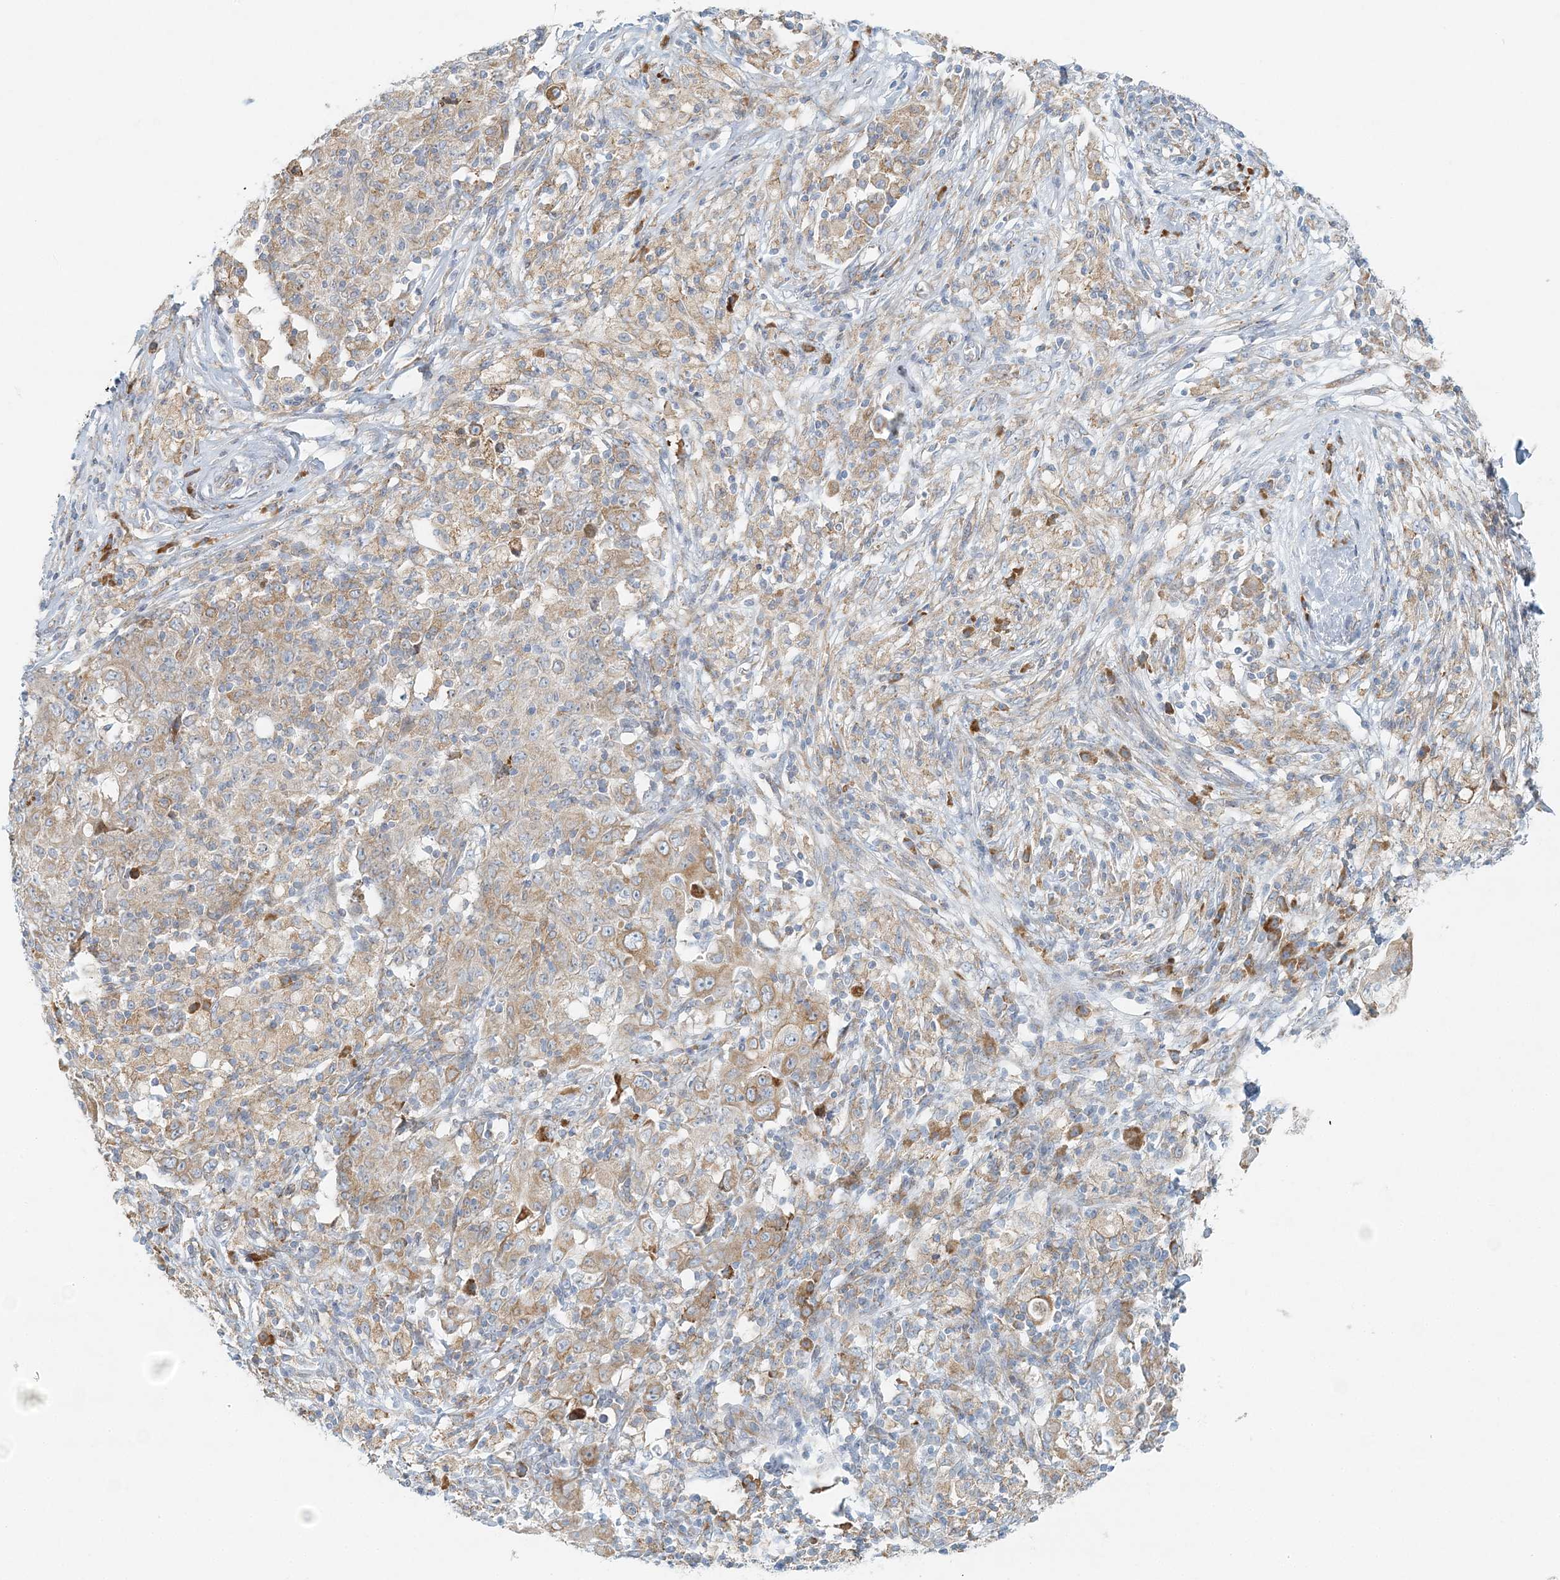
{"staining": {"intensity": "moderate", "quantity": ">75%", "location": "cytoplasmic/membranous"}, "tissue": "ovarian cancer", "cell_type": "Tumor cells", "image_type": "cancer", "snomed": [{"axis": "morphology", "description": "Carcinoma, endometroid"}, {"axis": "topography", "description": "Ovary"}], "caption": "Immunohistochemical staining of human ovarian endometroid carcinoma reveals moderate cytoplasmic/membranous protein positivity in about >75% of tumor cells.", "gene": "STK11IP", "patient": {"sex": "female", "age": 42}}